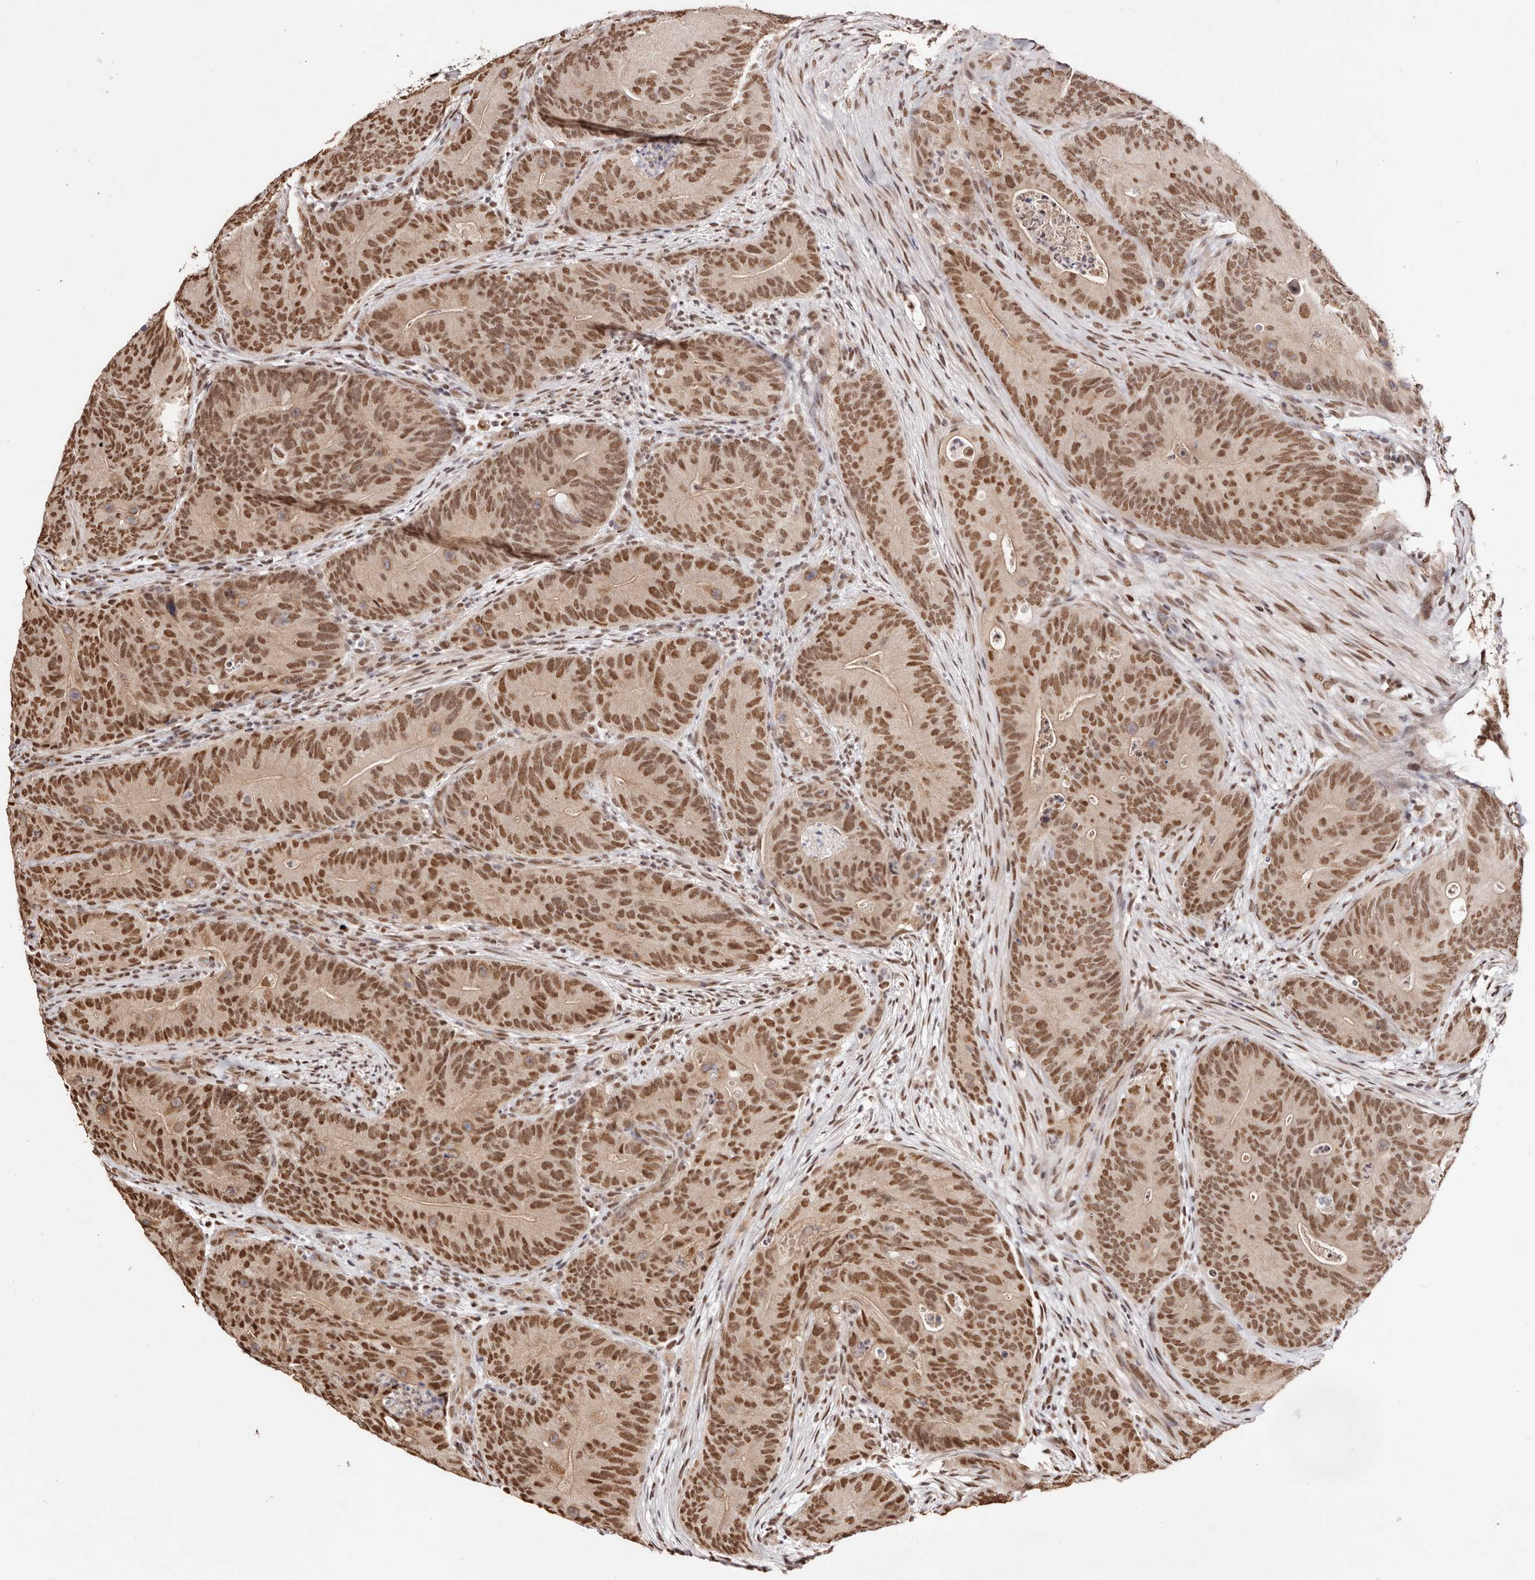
{"staining": {"intensity": "strong", "quantity": ">75%", "location": "nuclear"}, "tissue": "colorectal cancer", "cell_type": "Tumor cells", "image_type": "cancer", "snomed": [{"axis": "morphology", "description": "Normal tissue, NOS"}, {"axis": "topography", "description": "Colon"}], "caption": "Immunohistochemistry micrograph of neoplastic tissue: colorectal cancer stained using immunohistochemistry reveals high levels of strong protein expression localized specifically in the nuclear of tumor cells, appearing as a nuclear brown color.", "gene": "BICRAL", "patient": {"sex": "female", "age": 82}}